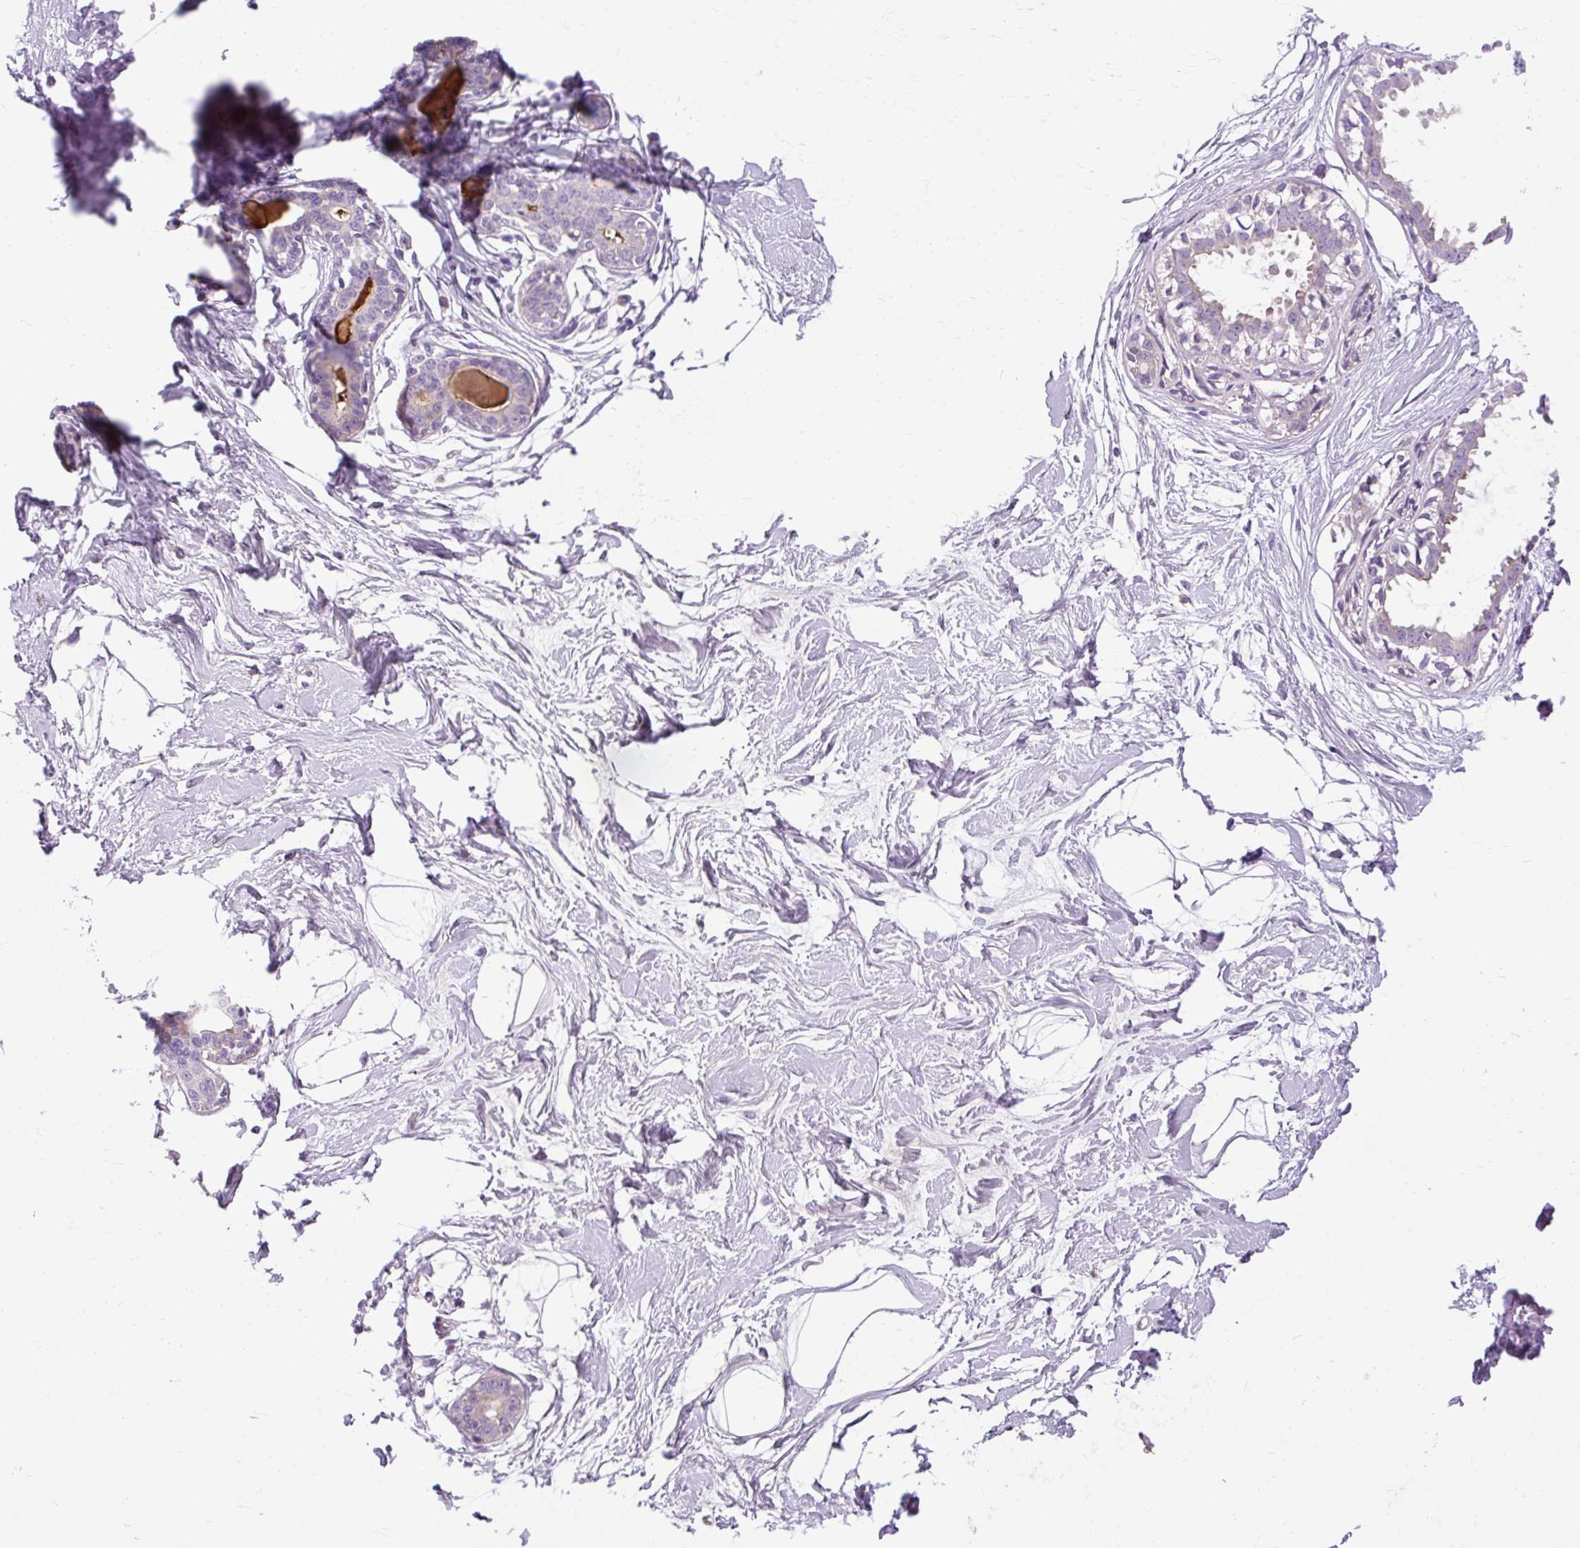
{"staining": {"intensity": "negative", "quantity": "none", "location": "none"}, "tissue": "breast", "cell_type": "Adipocytes", "image_type": "normal", "snomed": [{"axis": "morphology", "description": "Normal tissue, NOS"}, {"axis": "topography", "description": "Breast"}], "caption": "Adipocytes show no significant staining in unremarkable breast. (DAB IHC visualized using brightfield microscopy, high magnification).", "gene": "ARRDC2", "patient": {"sex": "female", "age": 45}}